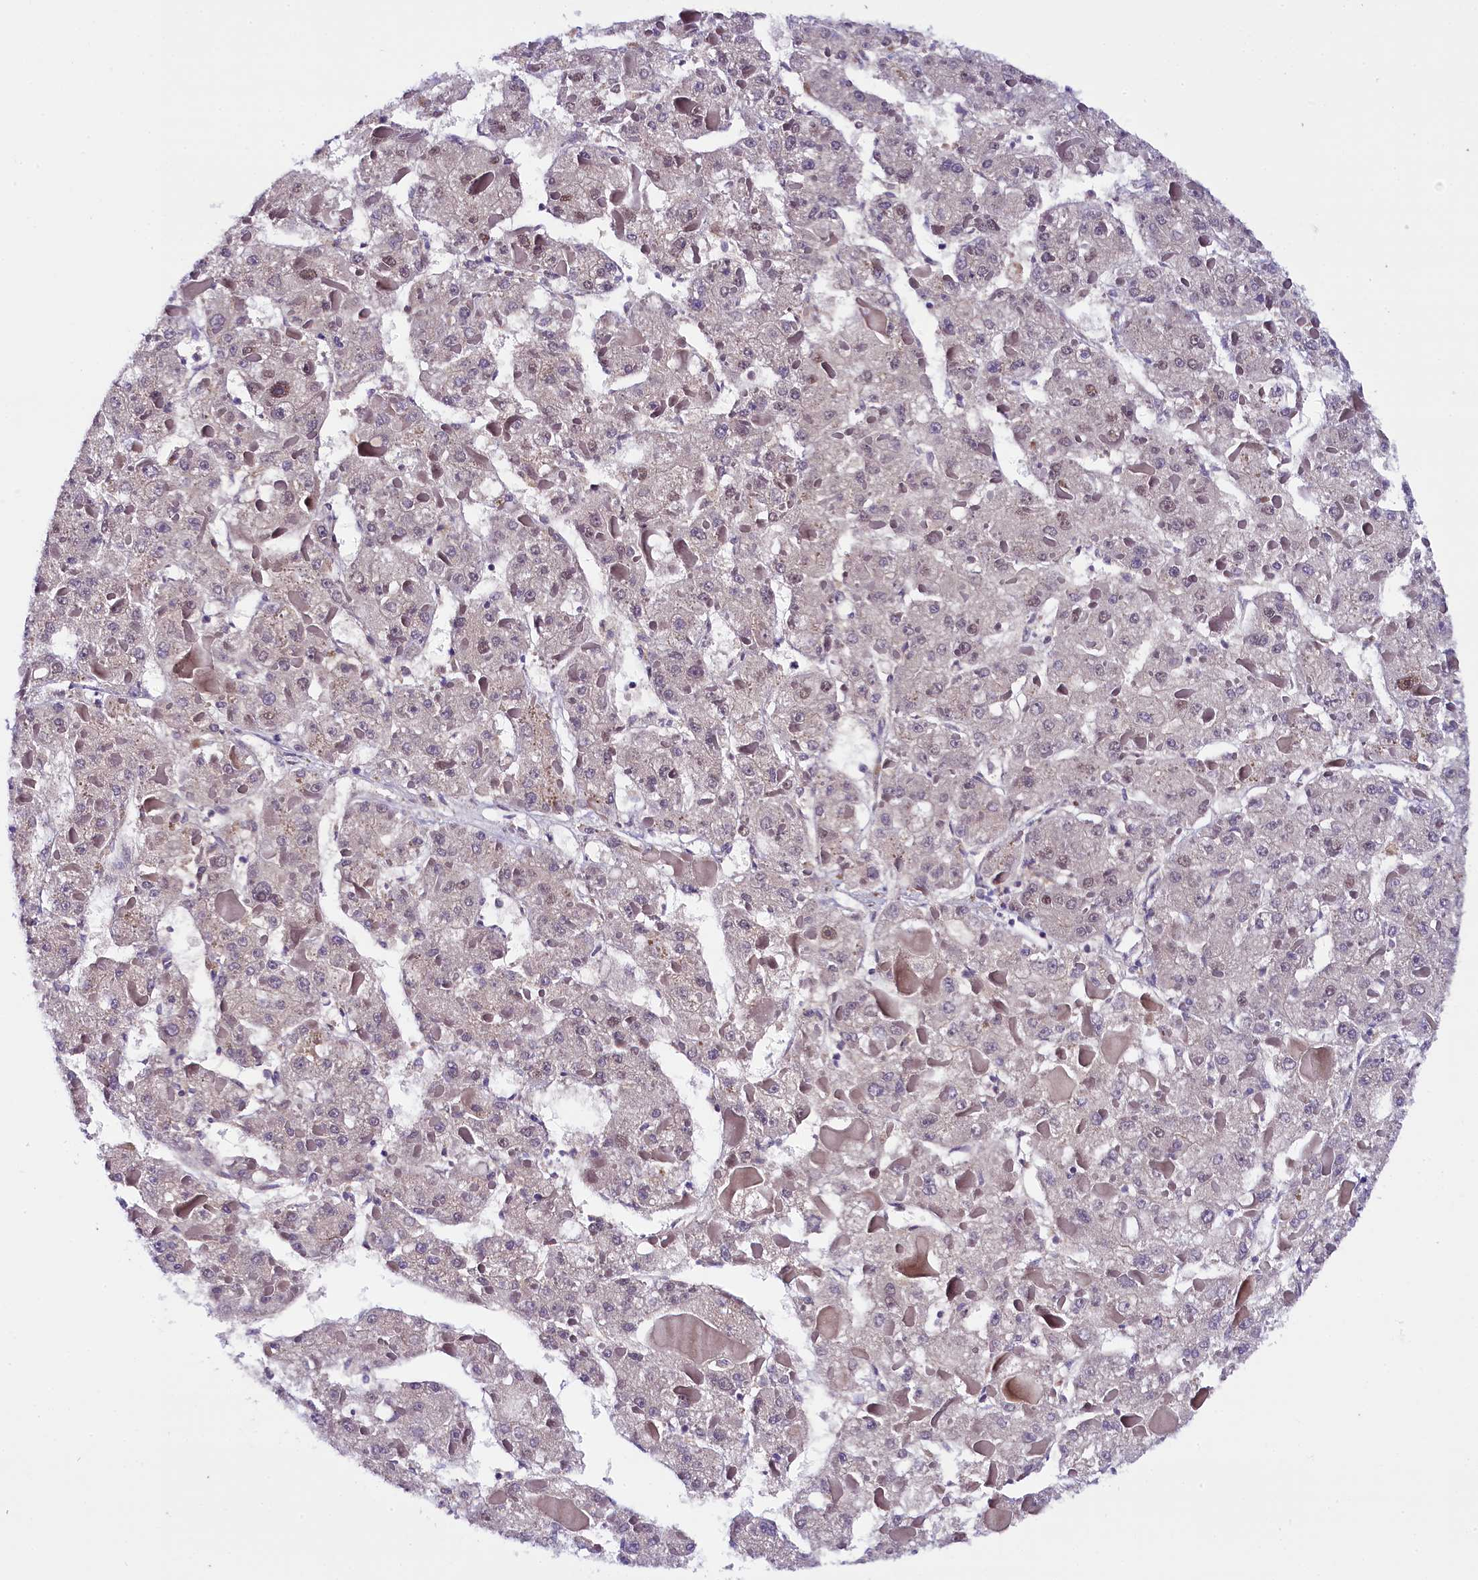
{"staining": {"intensity": "weak", "quantity": "<25%", "location": "nuclear"}, "tissue": "liver cancer", "cell_type": "Tumor cells", "image_type": "cancer", "snomed": [{"axis": "morphology", "description": "Carcinoma, Hepatocellular, NOS"}, {"axis": "topography", "description": "Liver"}], "caption": "The photomicrograph shows no staining of tumor cells in hepatocellular carcinoma (liver).", "gene": "IQCN", "patient": {"sex": "female", "age": 73}}